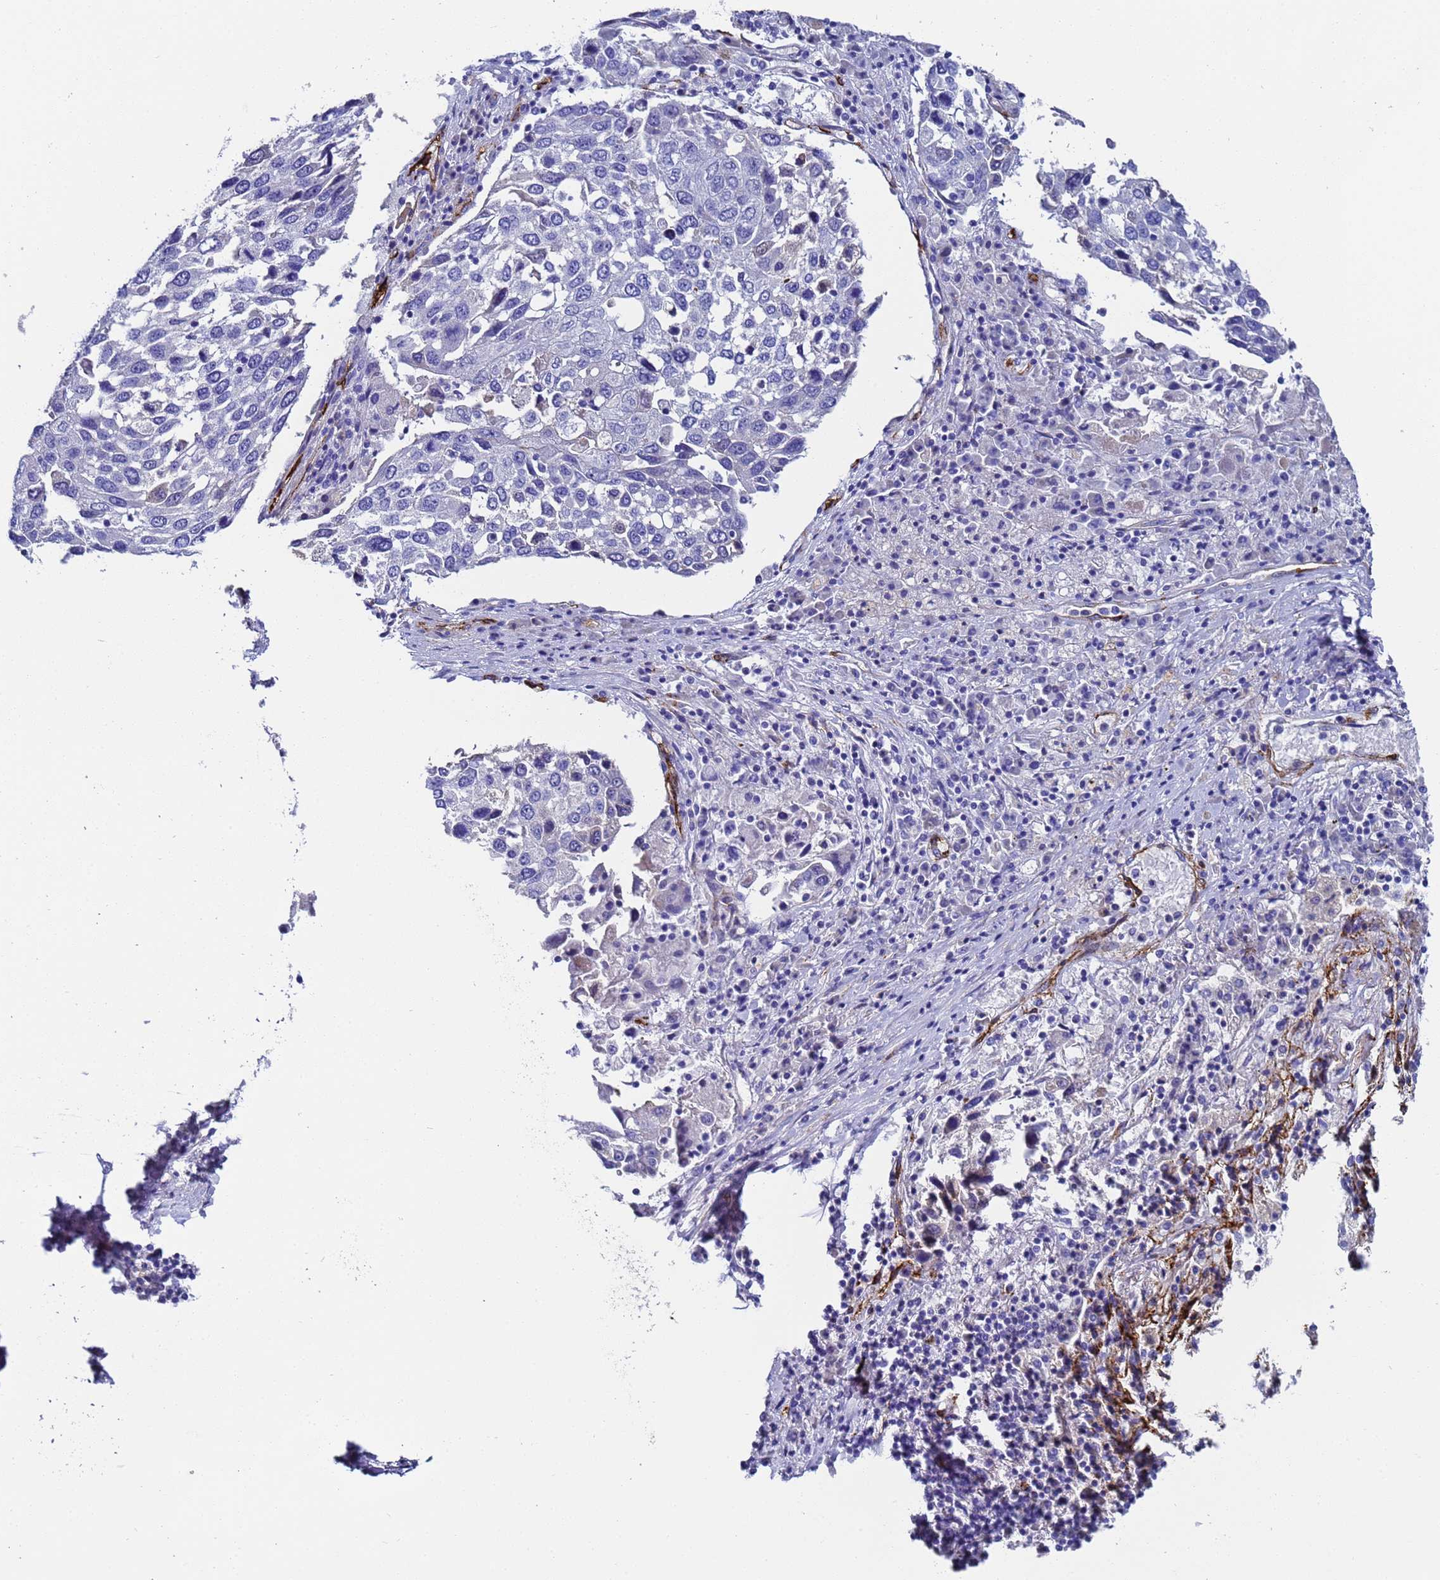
{"staining": {"intensity": "negative", "quantity": "none", "location": "none"}, "tissue": "lung cancer", "cell_type": "Tumor cells", "image_type": "cancer", "snomed": [{"axis": "morphology", "description": "Squamous cell carcinoma, NOS"}, {"axis": "topography", "description": "Lung"}], "caption": "A histopathology image of lung cancer stained for a protein reveals no brown staining in tumor cells.", "gene": "ADIPOQ", "patient": {"sex": "male", "age": 65}}